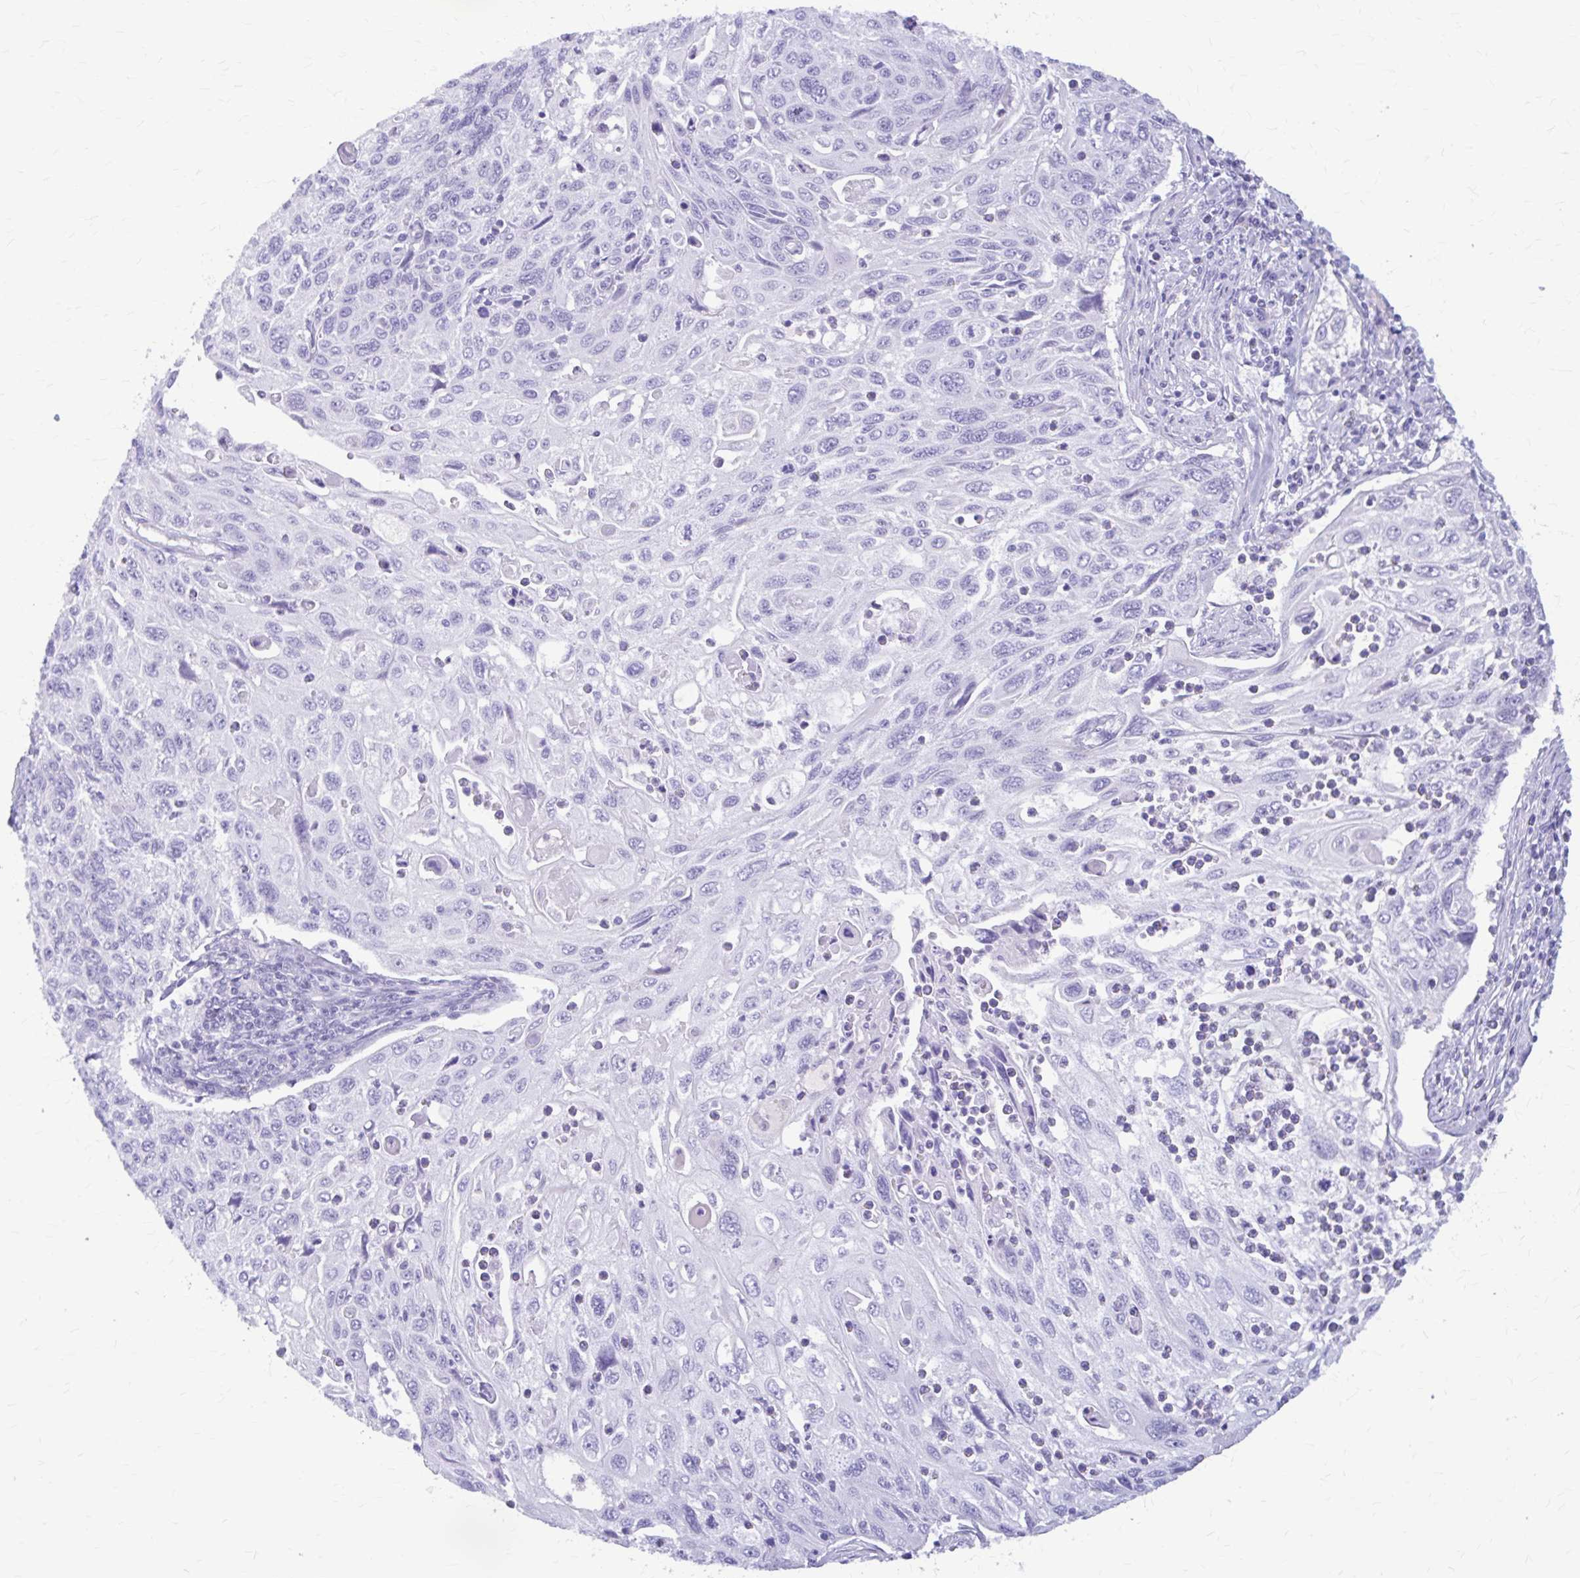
{"staining": {"intensity": "negative", "quantity": "none", "location": "none"}, "tissue": "cervical cancer", "cell_type": "Tumor cells", "image_type": "cancer", "snomed": [{"axis": "morphology", "description": "Squamous cell carcinoma, NOS"}, {"axis": "topography", "description": "Cervix"}], "caption": "This is an immunohistochemistry (IHC) photomicrograph of human cervical squamous cell carcinoma. There is no expression in tumor cells.", "gene": "KLHDC7A", "patient": {"sex": "female", "age": 70}}